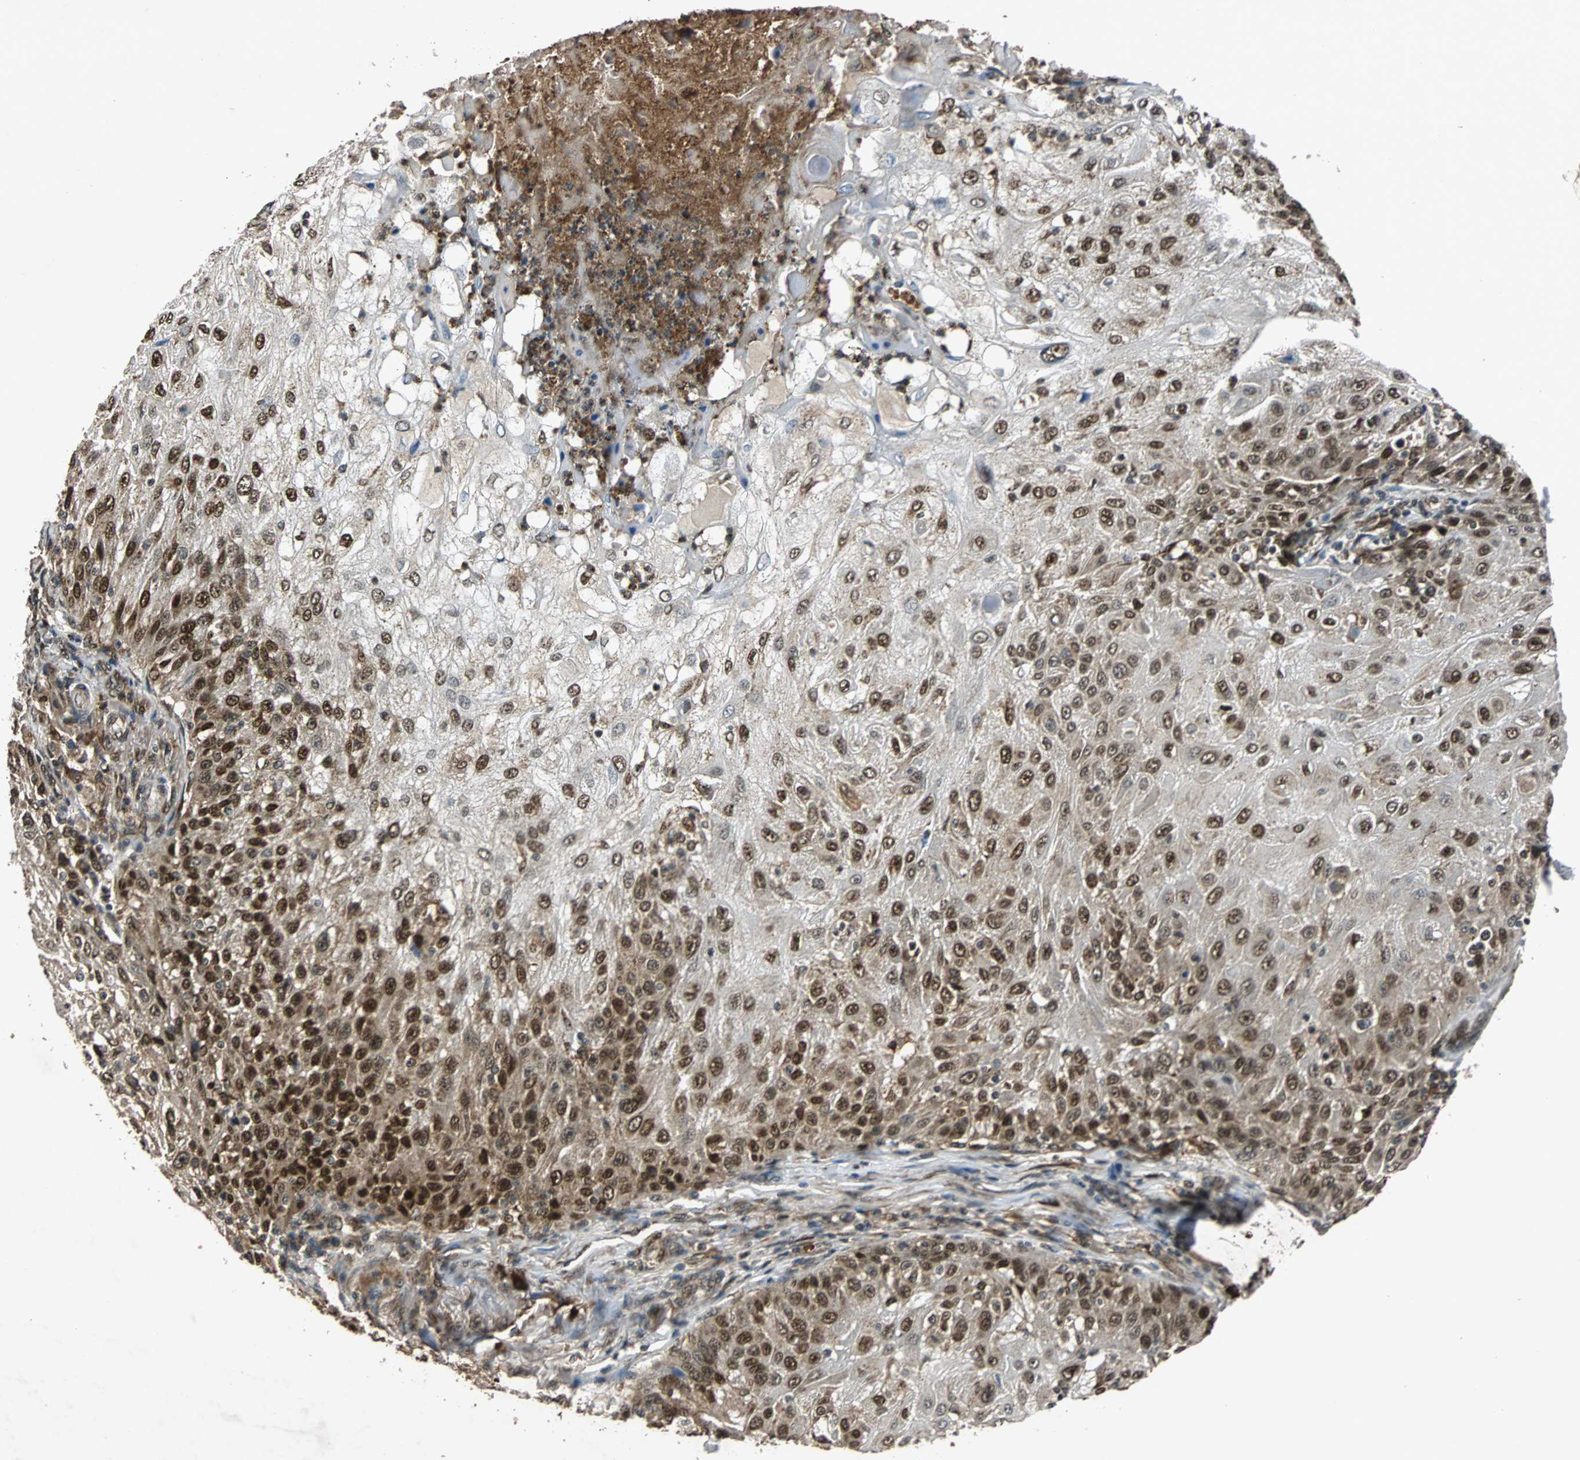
{"staining": {"intensity": "strong", "quantity": ">75%", "location": "cytoplasmic/membranous,nuclear"}, "tissue": "skin cancer", "cell_type": "Tumor cells", "image_type": "cancer", "snomed": [{"axis": "morphology", "description": "Normal tissue, NOS"}, {"axis": "morphology", "description": "Squamous cell carcinoma, NOS"}, {"axis": "topography", "description": "Skin"}], "caption": "Immunohistochemical staining of squamous cell carcinoma (skin) demonstrates high levels of strong cytoplasmic/membranous and nuclear staining in about >75% of tumor cells. Immunohistochemistry stains the protein of interest in brown and the nuclei are stained blue.", "gene": "USP31", "patient": {"sex": "female", "age": 83}}